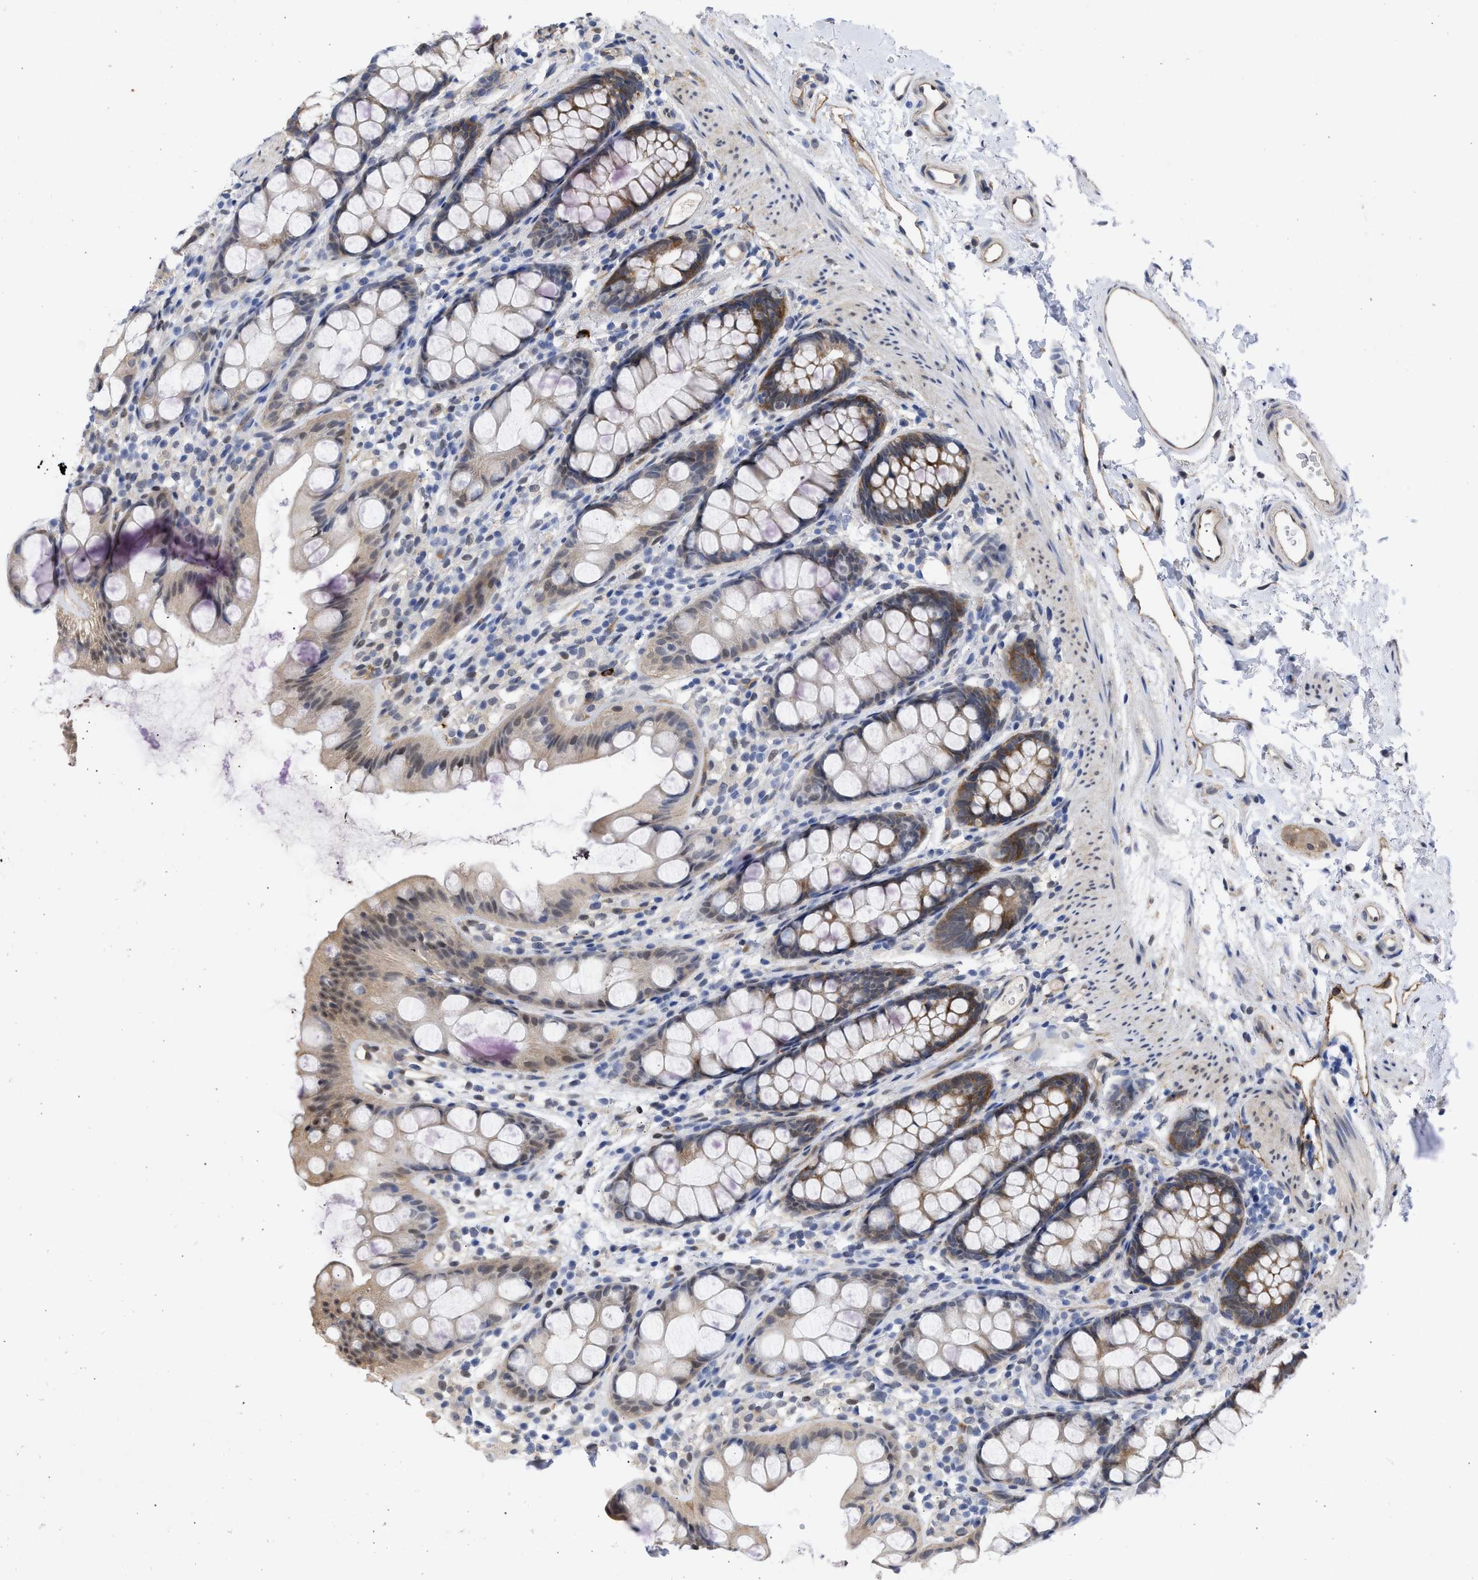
{"staining": {"intensity": "moderate", "quantity": "25%-75%", "location": "cytoplasmic/membranous"}, "tissue": "rectum", "cell_type": "Glandular cells", "image_type": "normal", "snomed": [{"axis": "morphology", "description": "Normal tissue, NOS"}, {"axis": "topography", "description": "Rectum"}], "caption": "IHC micrograph of unremarkable rectum stained for a protein (brown), which shows medium levels of moderate cytoplasmic/membranous staining in approximately 25%-75% of glandular cells.", "gene": "THRA", "patient": {"sex": "female", "age": 65}}